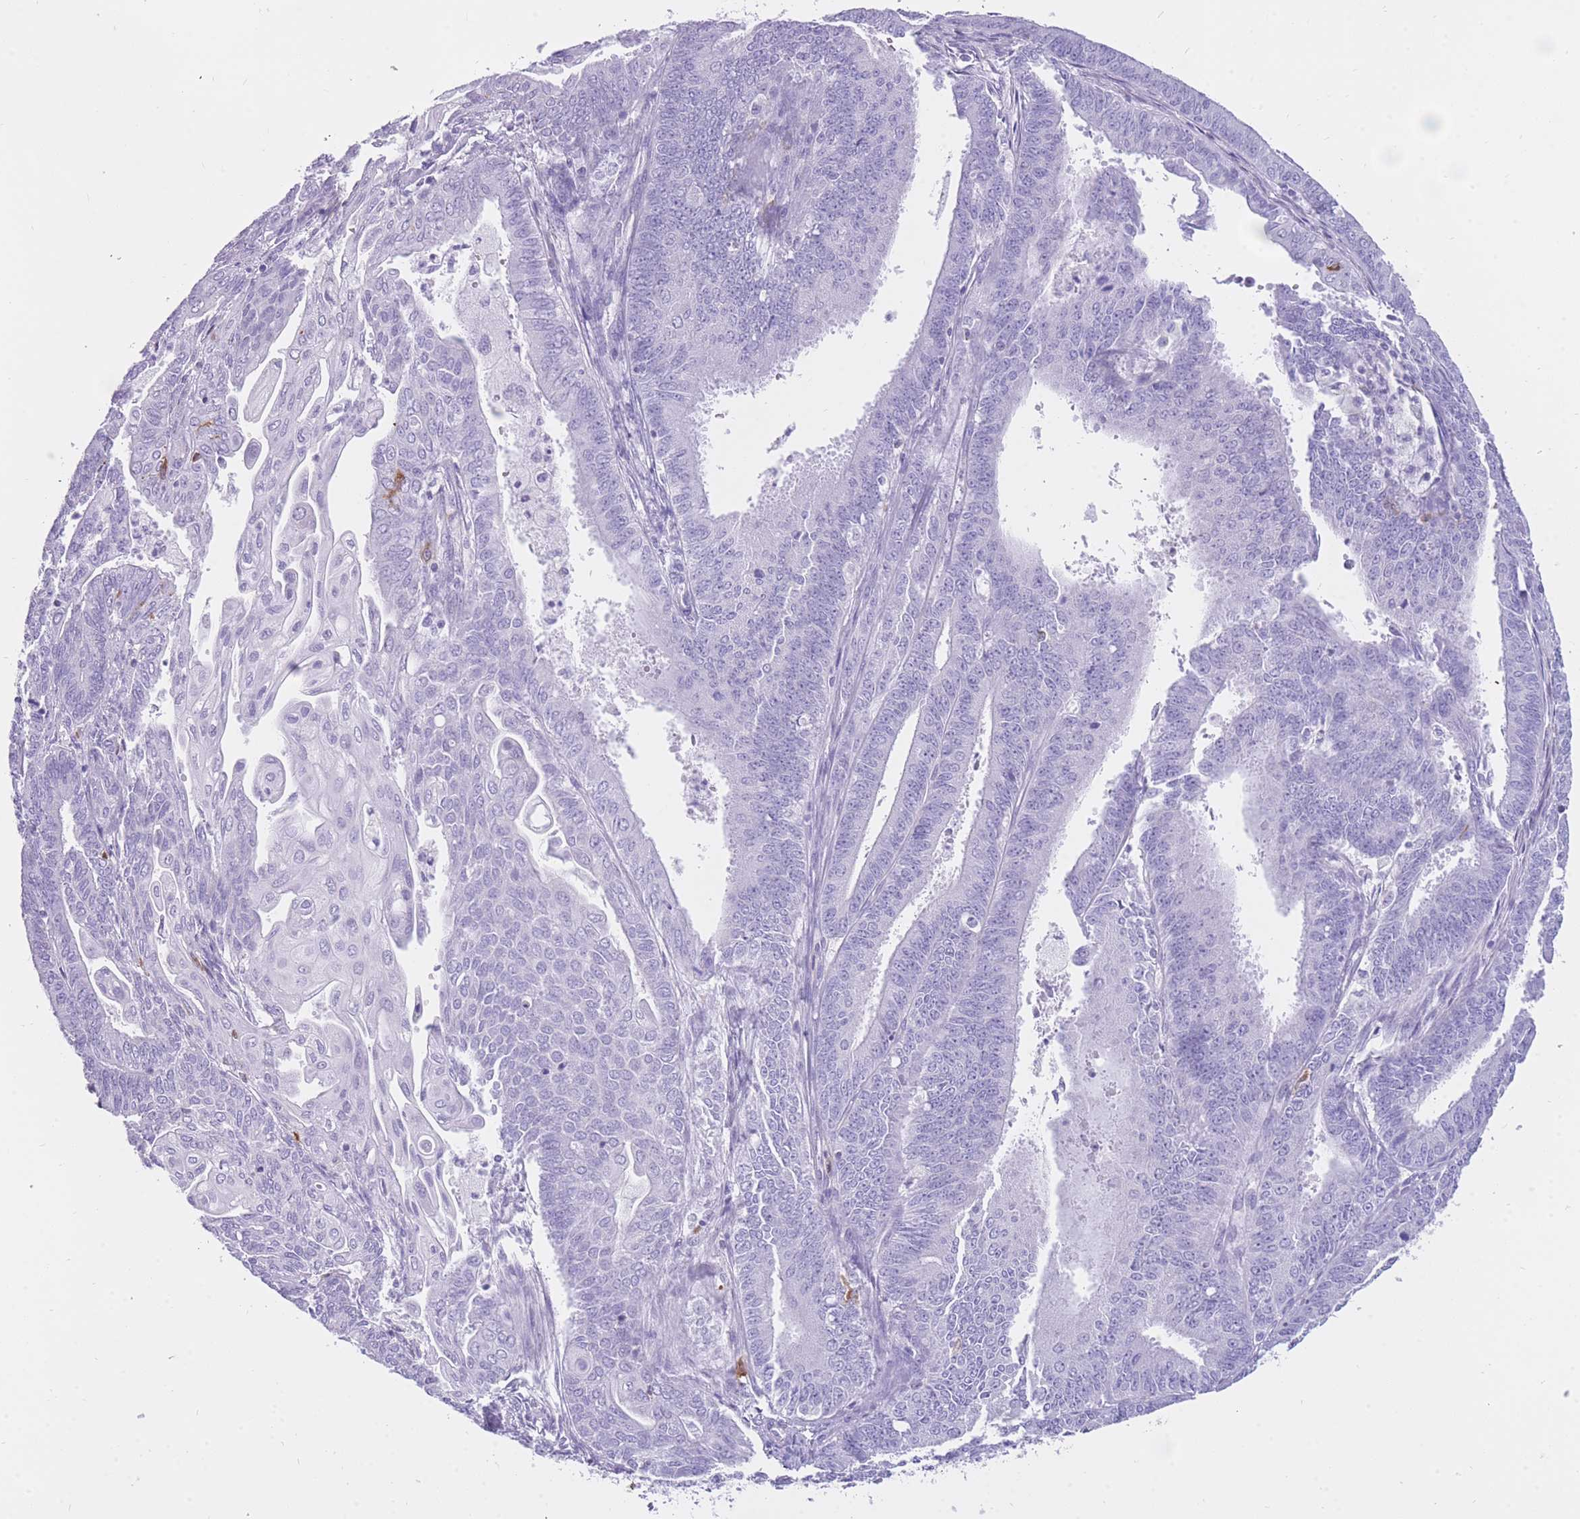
{"staining": {"intensity": "negative", "quantity": "none", "location": "none"}, "tissue": "endometrial cancer", "cell_type": "Tumor cells", "image_type": "cancer", "snomed": [{"axis": "morphology", "description": "Adenocarcinoma, NOS"}, {"axis": "topography", "description": "Endometrium"}], "caption": "Immunohistochemistry (IHC) of endometrial adenocarcinoma shows no expression in tumor cells. Brightfield microscopy of immunohistochemistry (IHC) stained with DAB (brown) and hematoxylin (blue), captured at high magnification.", "gene": "ZNF662", "patient": {"sex": "female", "age": 73}}